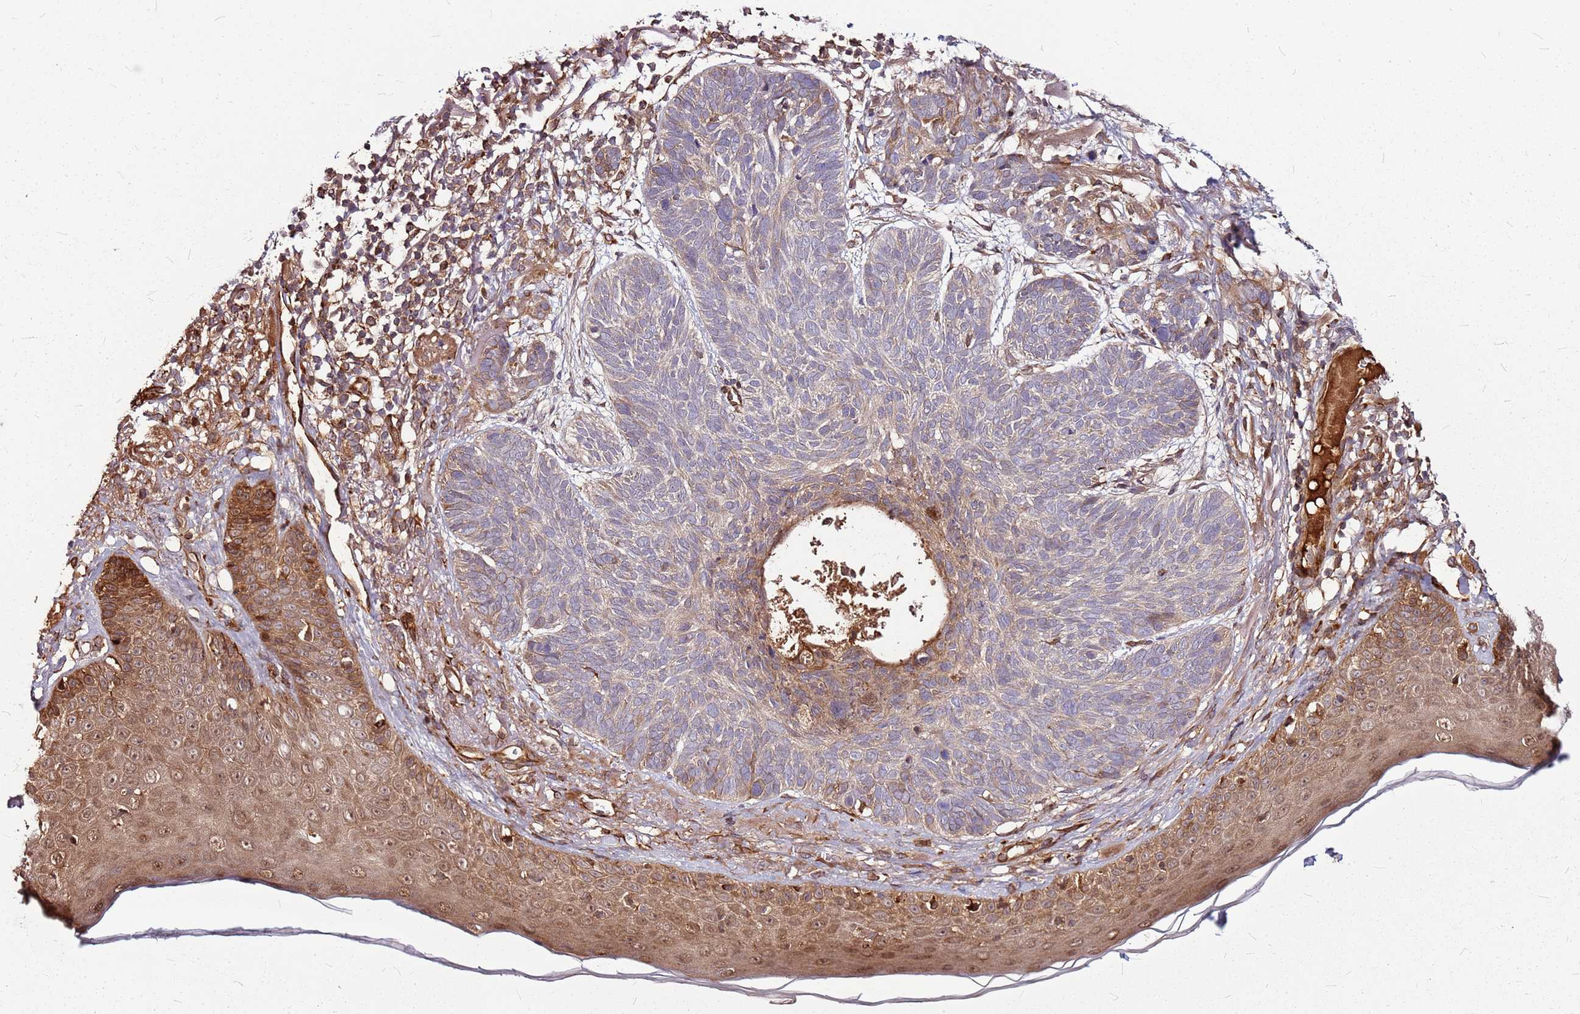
{"staining": {"intensity": "weak", "quantity": "<25%", "location": "cytoplasmic/membranous"}, "tissue": "skin cancer", "cell_type": "Tumor cells", "image_type": "cancer", "snomed": [{"axis": "morphology", "description": "Normal tissue, NOS"}, {"axis": "morphology", "description": "Basal cell carcinoma"}, {"axis": "topography", "description": "Skin"}], "caption": "Immunohistochemistry histopathology image of human skin cancer (basal cell carcinoma) stained for a protein (brown), which shows no positivity in tumor cells.", "gene": "LYPLAL1", "patient": {"sex": "male", "age": 66}}